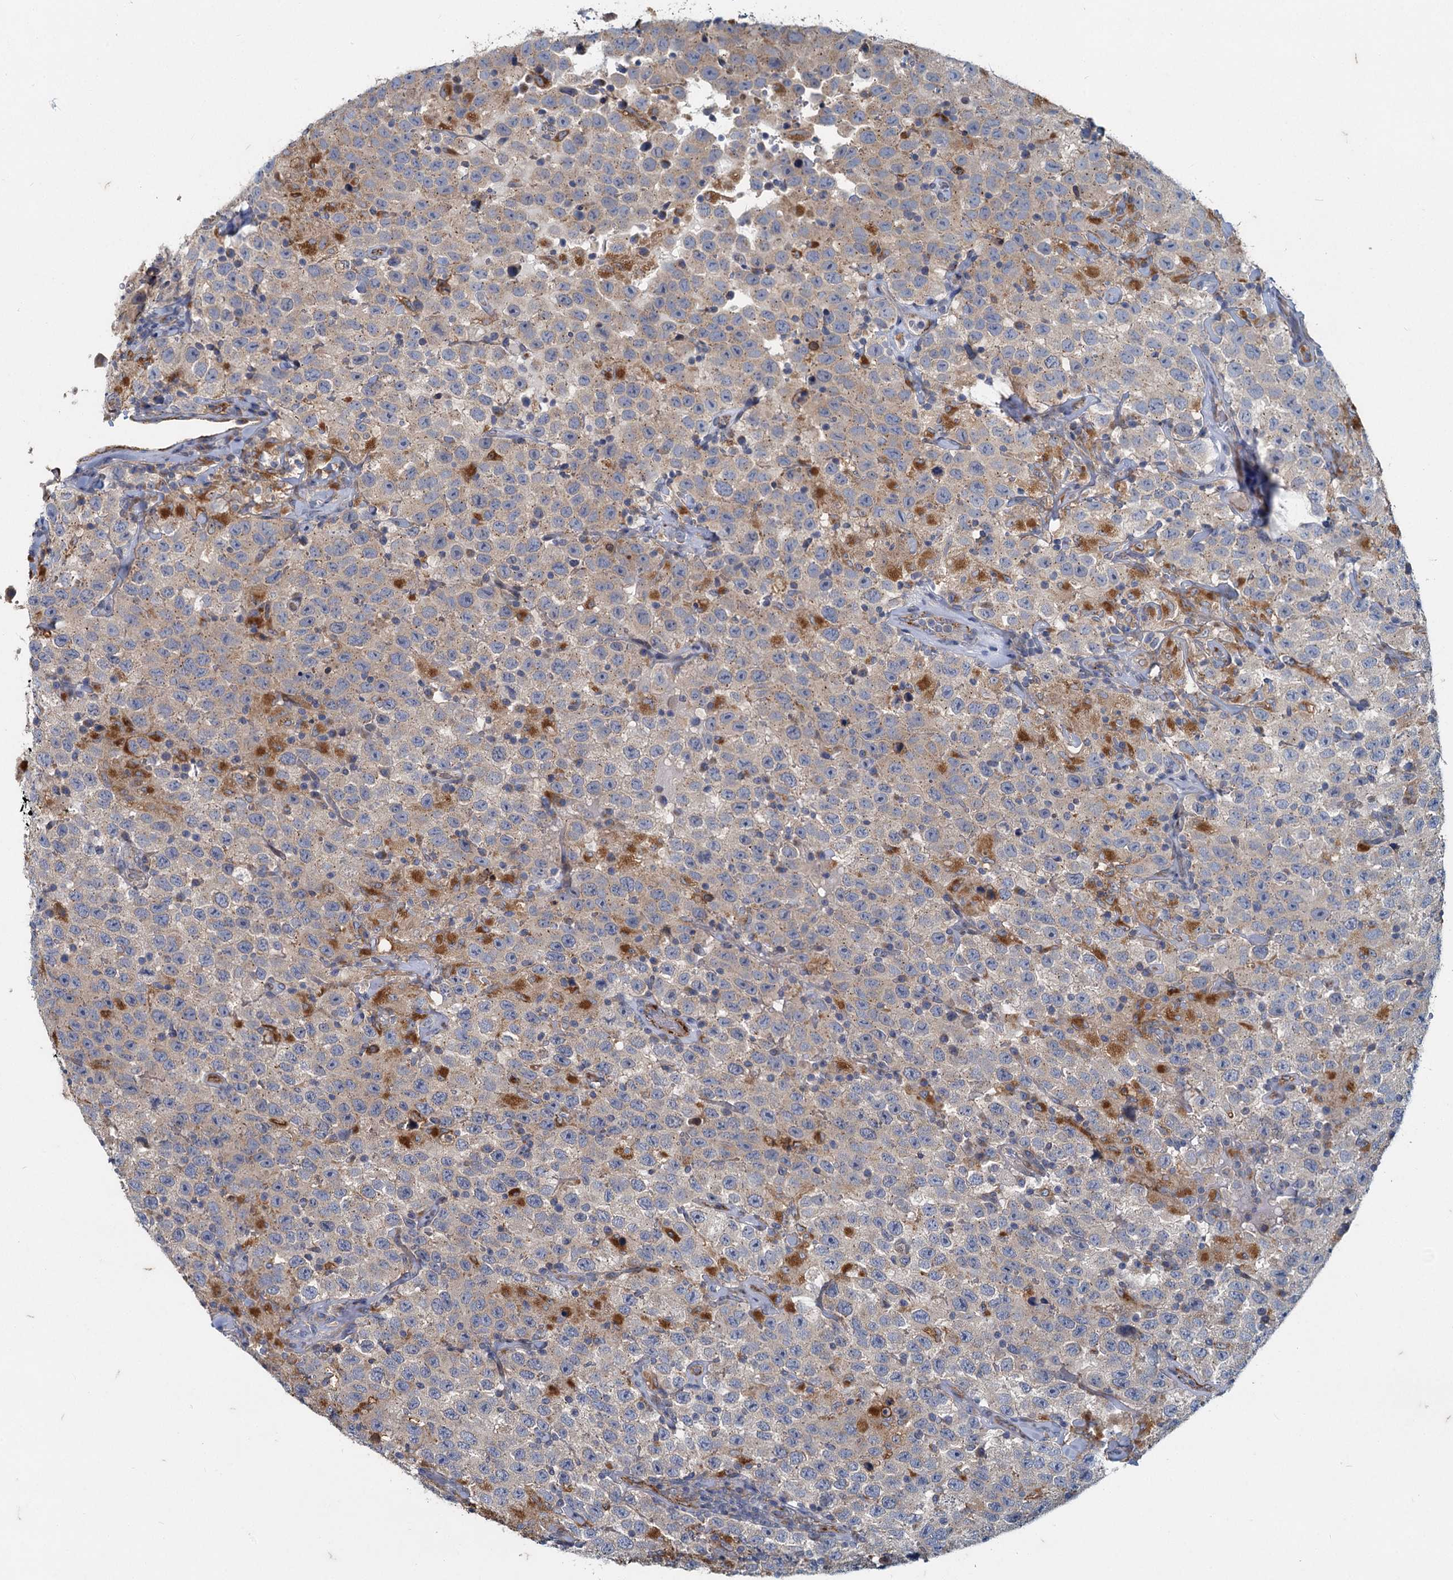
{"staining": {"intensity": "negative", "quantity": "none", "location": "none"}, "tissue": "testis cancer", "cell_type": "Tumor cells", "image_type": "cancer", "snomed": [{"axis": "morphology", "description": "Seminoma, NOS"}, {"axis": "topography", "description": "Testis"}], "caption": "An image of human testis cancer is negative for staining in tumor cells. Nuclei are stained in blue.", "gene": "ADCY2", "patient": {"sex": "male", "age": 41}}